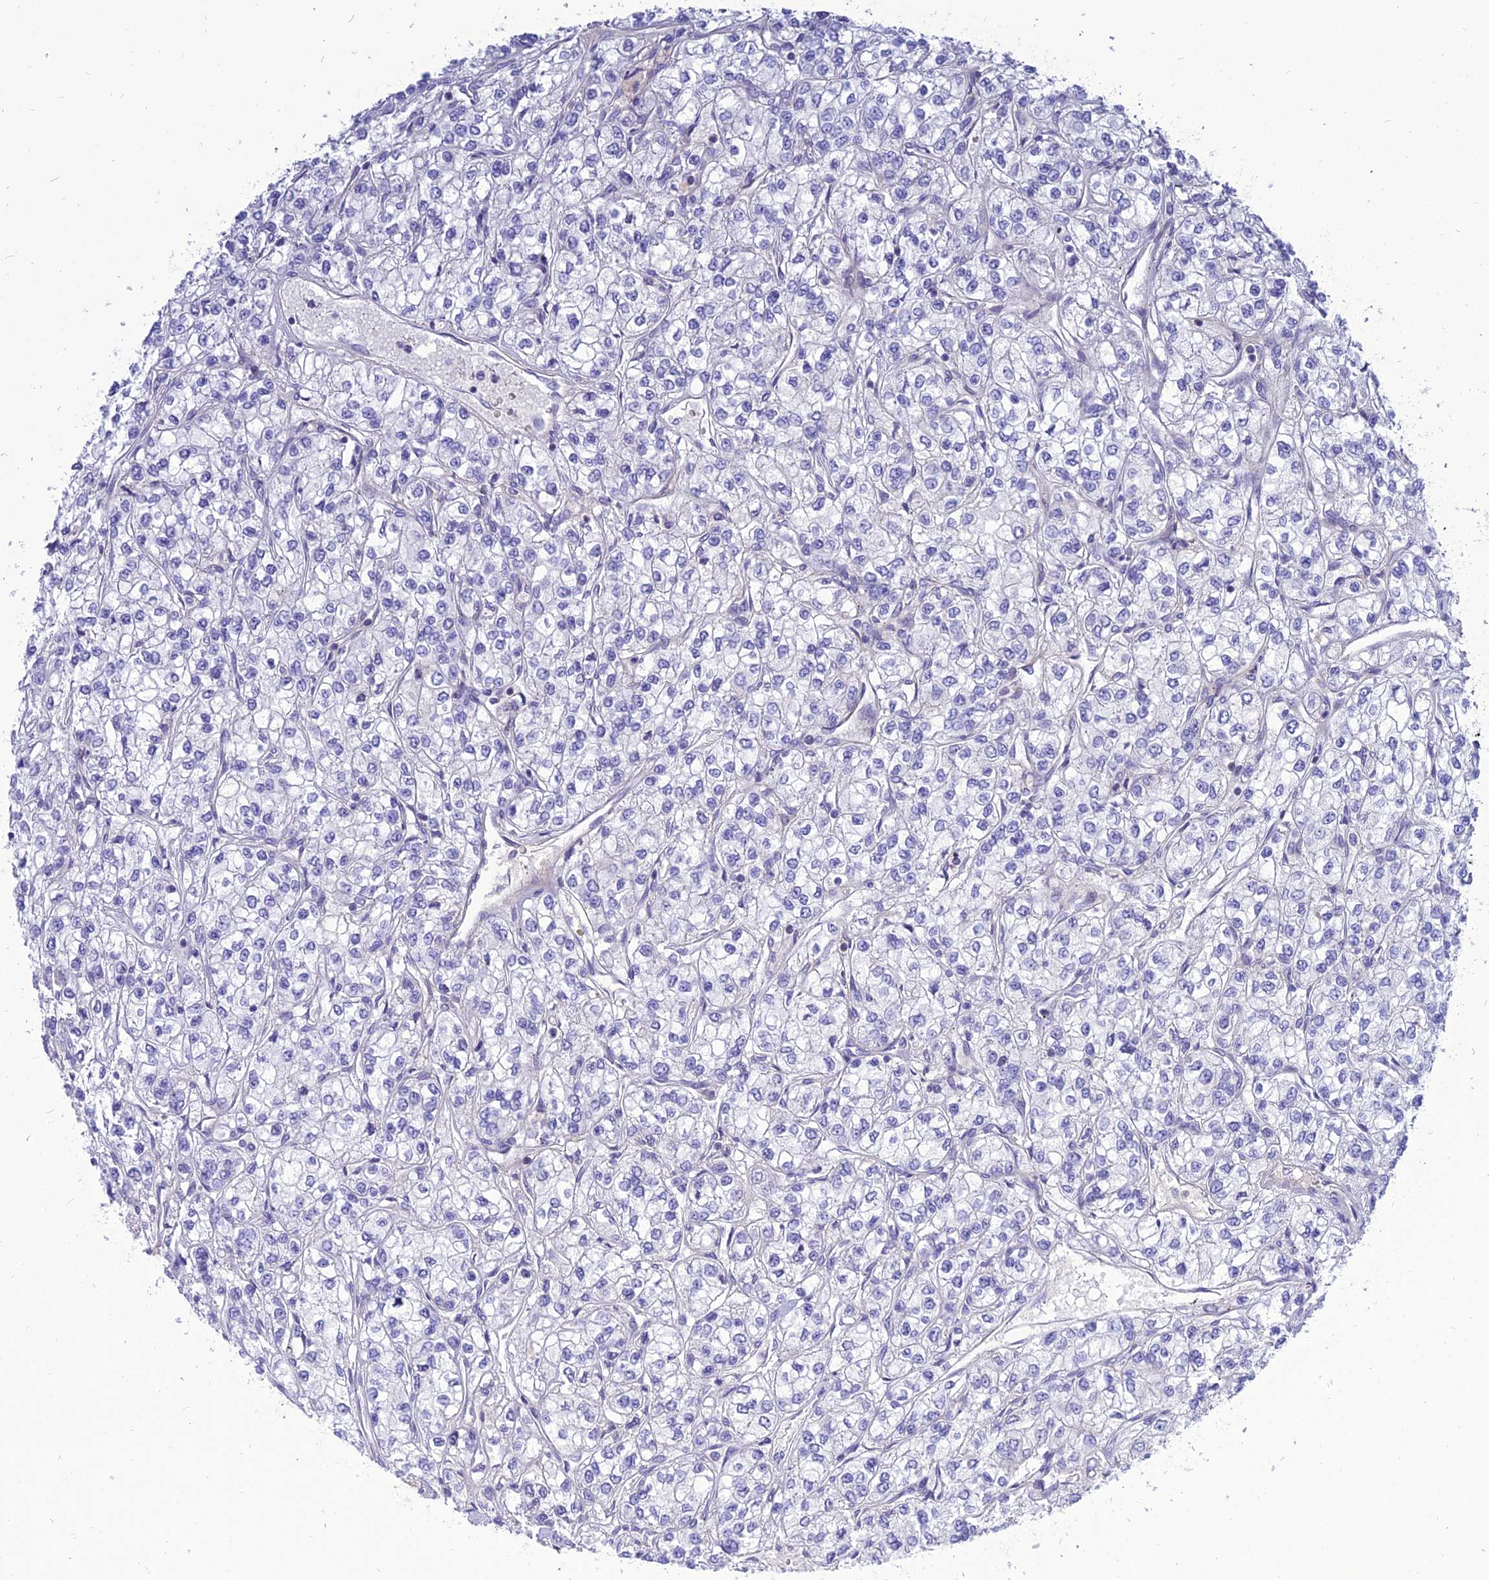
{"staining": {"intensity": "negative", "quantity": "none", "location": "none"}, "tissue": "renal cancer", "cell_type": "Tumor cells", "image_type": "cancer", "snomed": [{"axis": "morphology", "description": "Adenocarcinoma, NOS"}, {"axis": "topography", "description": "Kidney"}], "caption": "Immunohistochemical staining of renal cancer displays no significant expression in tumor cells.", "gene": "MBD3L1", "patient": {"sex": "male", "age": 80}}